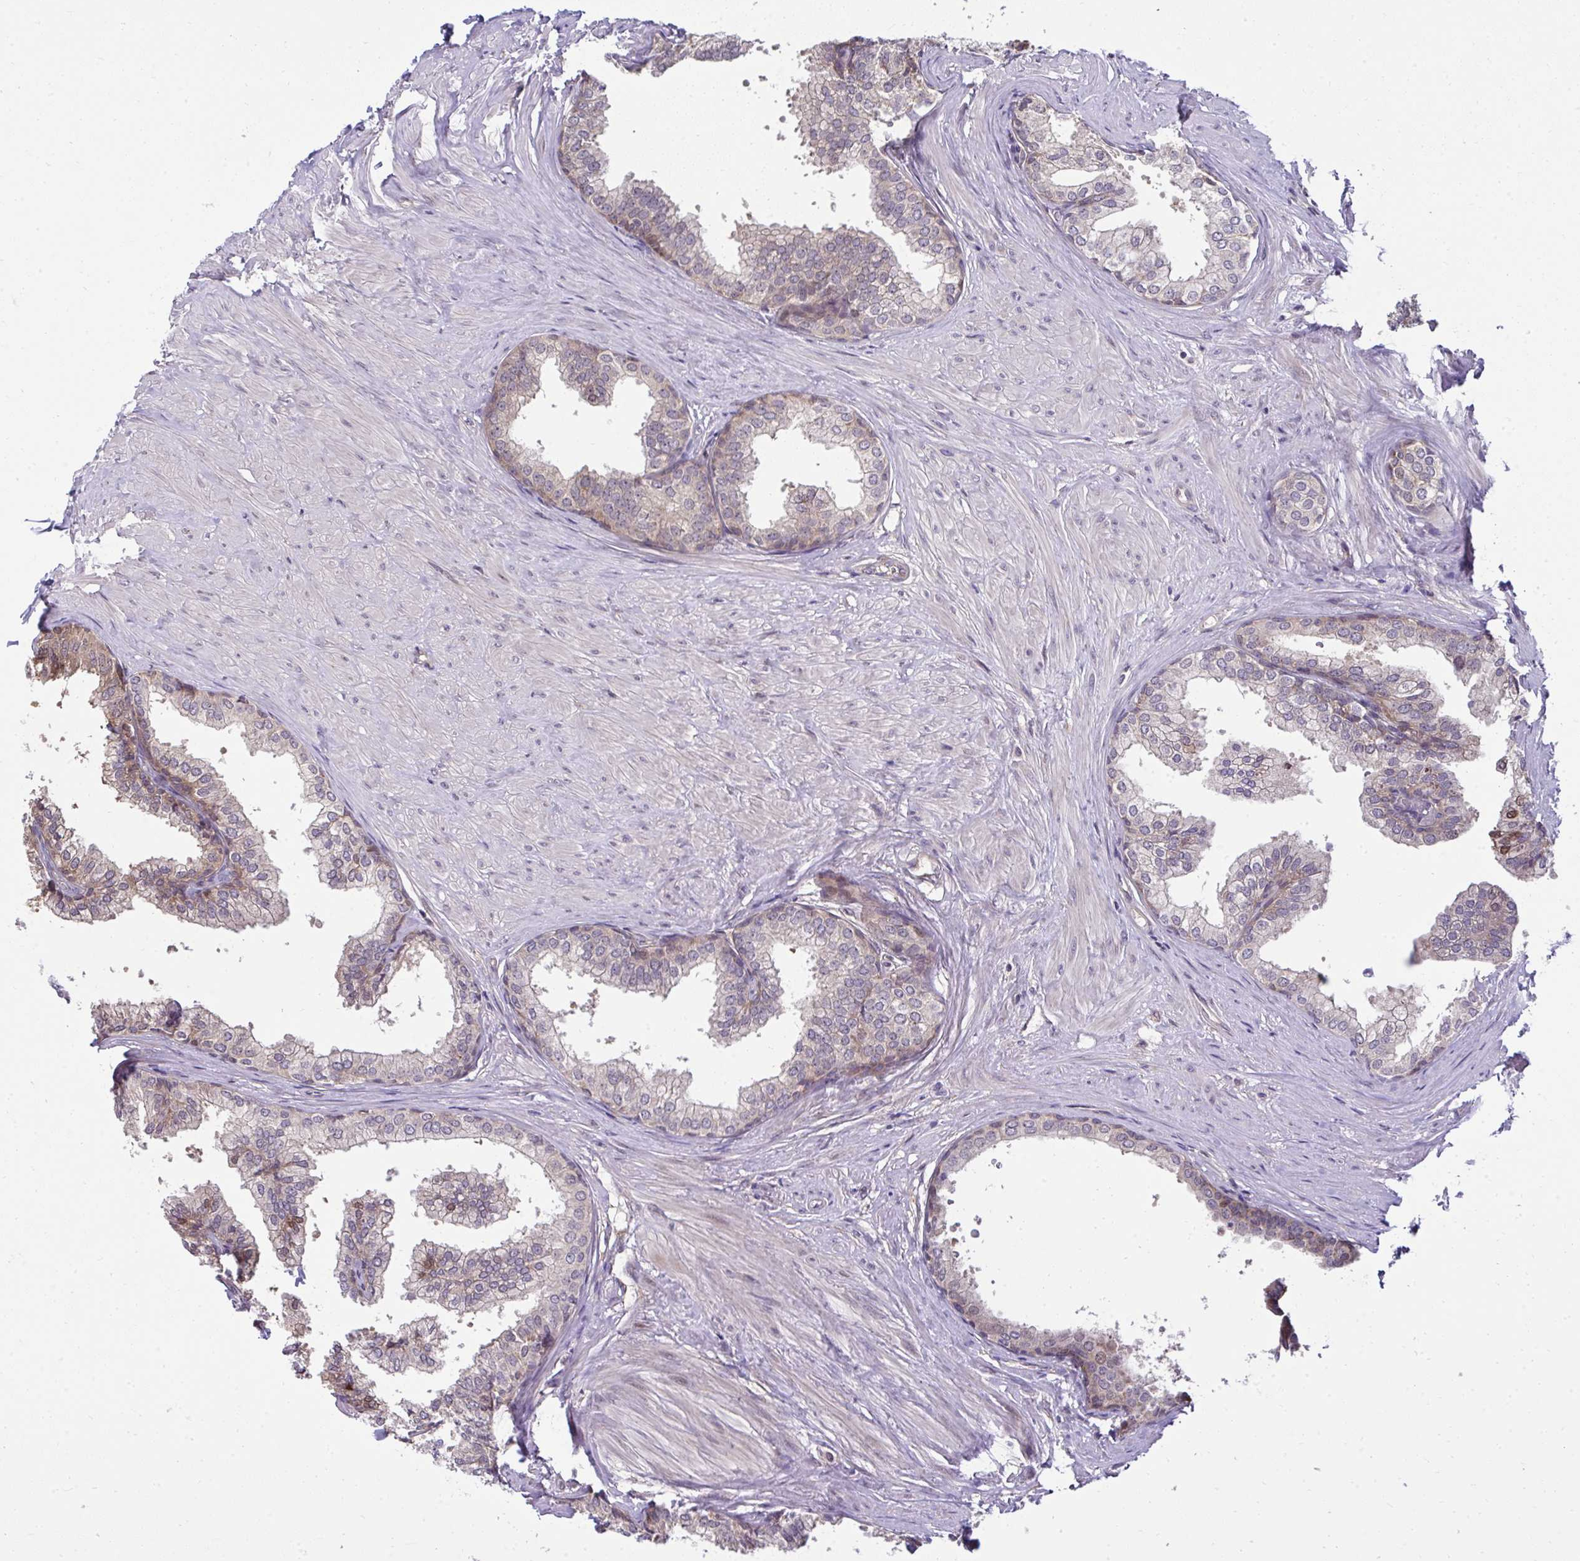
{"staining": {"intensity": "weak", "quantity": "<25%", "location": "cytoplasmic/membranous"}, "tissue": "prostate", "cell_type": "Glandular cells", "image_type": "normal", "snomed": [{"axis": "morphology", "description": "Normal tissue, NOS"}, {"axis": "topography", "description": "Prostate"}, {"axis": "topography", "description": "Peripheral nerve tissue"}], "caption": "This is a photomicrograph of immunohistochemistry (IHC) staining of unremarkable prostate, which shows no expression in glandular cells.", "gene": "RDH14", "patient": {"sex": "male", "age": 55}}